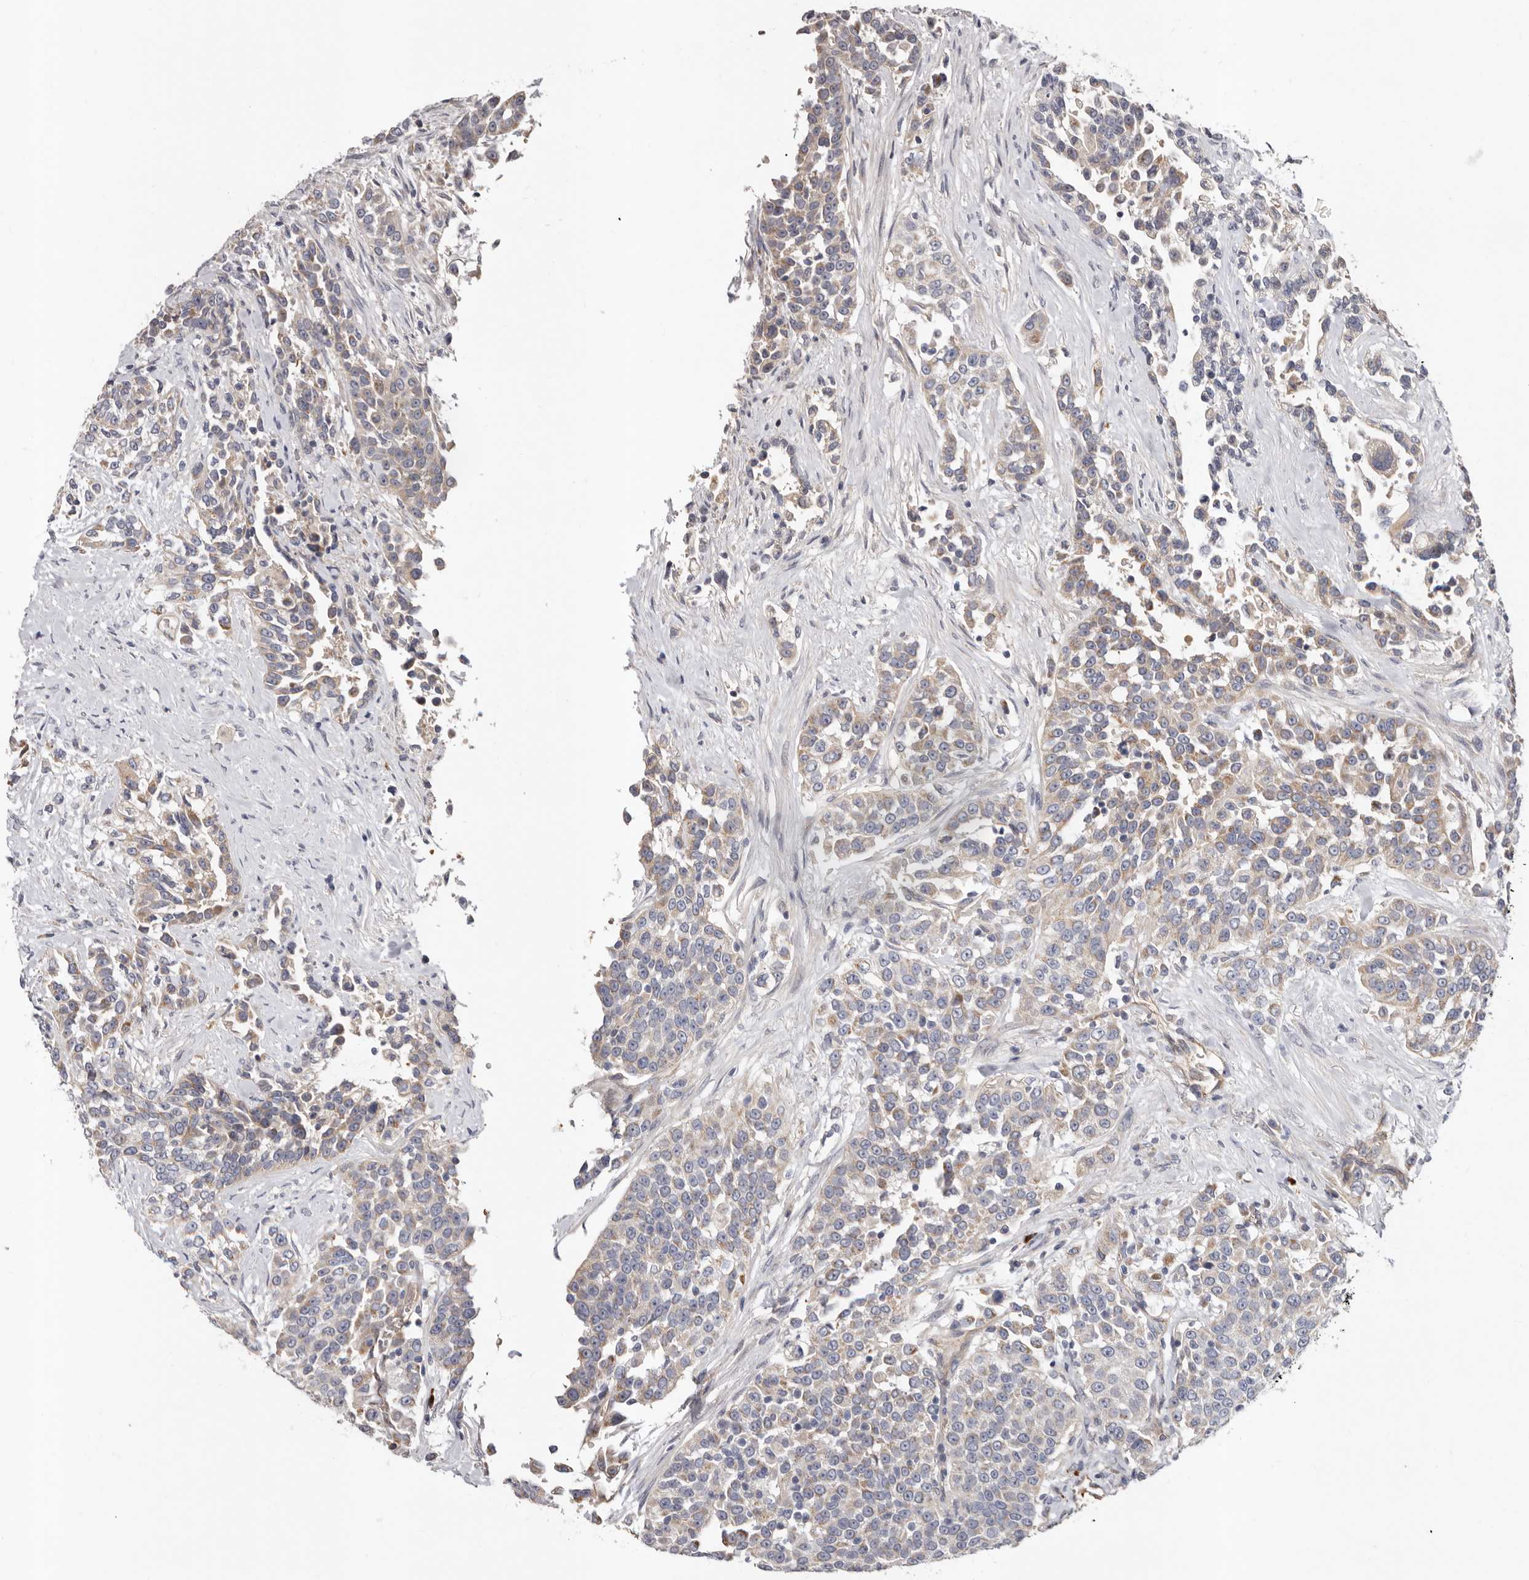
{"staining": {"intensity": "weak", "quantity": "25%-75%", "location": "cytoplasmic/membranous"}, "tissue": "urothelial cancer", "cell_type": "Tumor cells", "image_type": "cancer", "snomed": [{"axis": "morphology", "description": "Urothelial carcinoma, High grade"}, {"axis": "topography", "description": "Urinary bladder"}], "caption": "Tumor cells display low levels of weak cytoplasmic/membranous staining in about 25%-75% of cells in human urothelial cancer.", "gene": "SPTA1", "patient": {"sex": "female", "age": 80}}